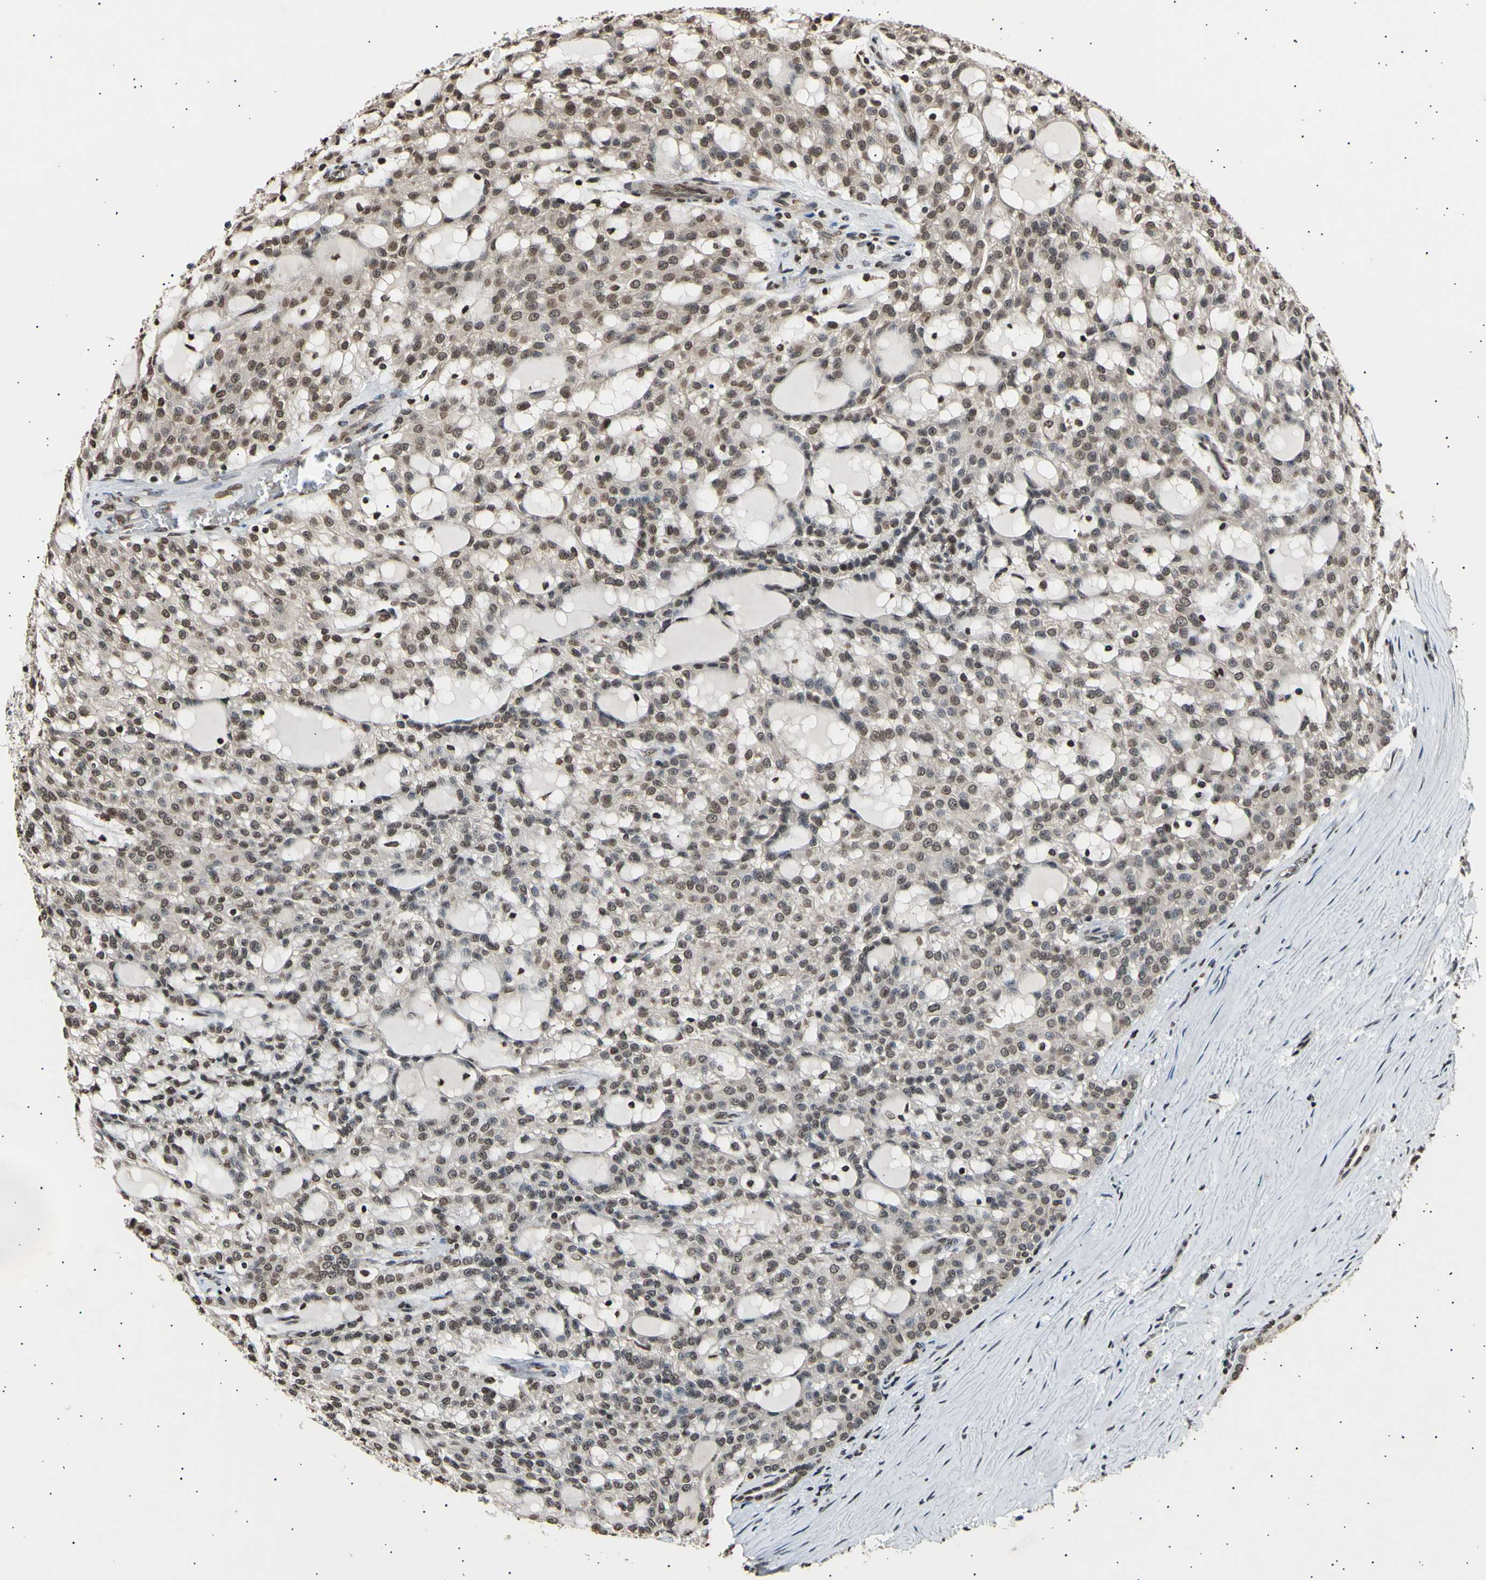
{"staining": {"intensity": "moderate", "quantity": ">75%", "location": "cytoplasmic/membranous,nuclear"}, "tissue": "renal cancer", "cell_type": "Tumor cells", "image_type": "cancer", "snomed": [{"axis": "morphology", "description": "Adenocarcinoma, NOS"}, {"axis": "topography", "description": "Kidney"}], "caption": "An image of adenocarcinoma (renal) stained for a protein demonstrates moderate cytoplasmic/membranous and nuclear brown staining in tumor cells.", "gene": "ANAPC7", "patient": {"sex": "male", "age": 63}}